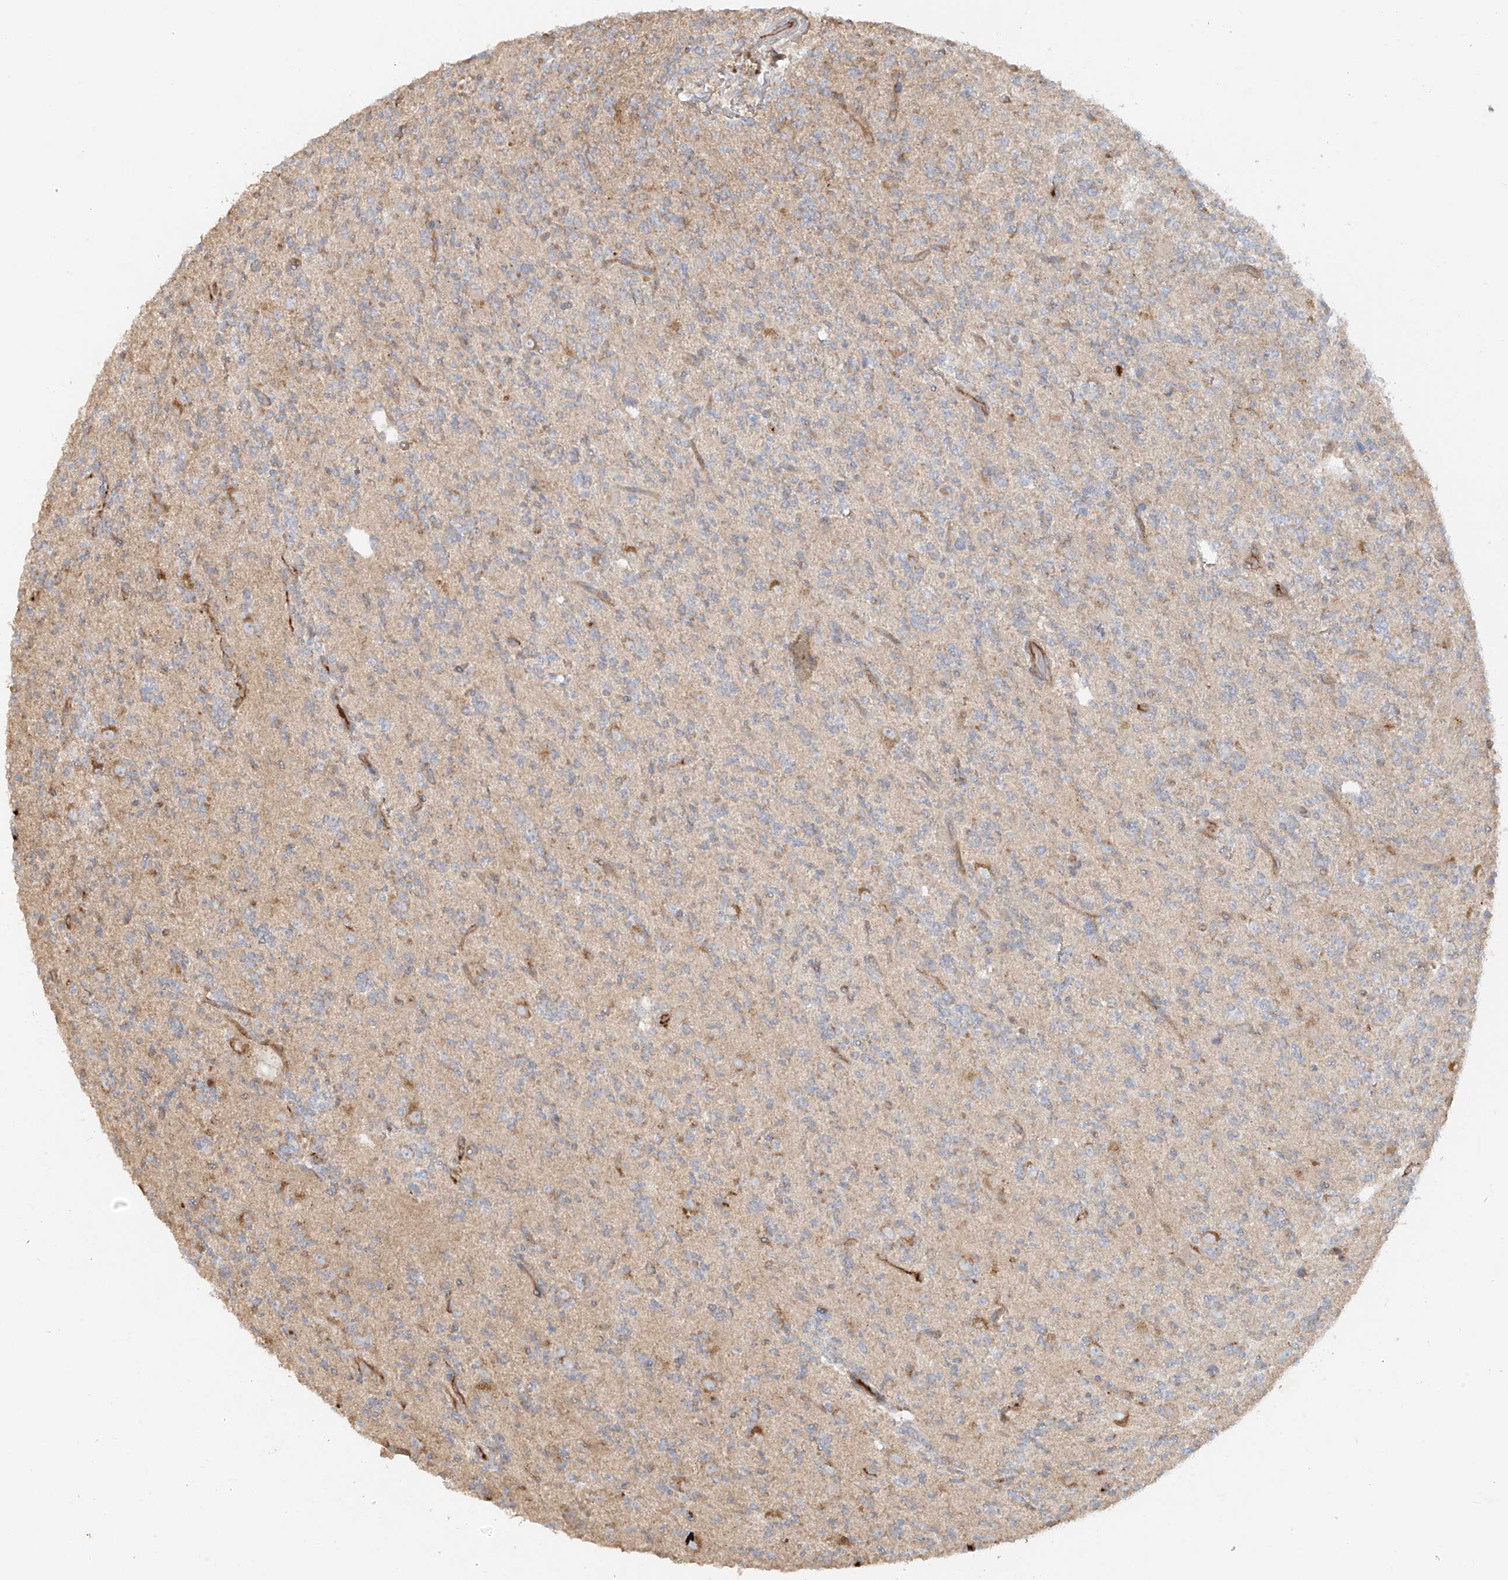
{"staining": {"intensity": "weak", "quantity": "<25%", "location": "cytoplasmic/membranous"}, "tissue": "glioma", "cell_type": "Tumor cells", "image_type": "cancer", "snomed": [{"axis": "morphology", "description": "Glioma, malignant, High grade"}, {"axis": "topography", "description": "Brain"}], "caption": "Immunohistochemical staining of malignant glioma (high-grade) exhibits no significant staining in tumor cells. The staining was performed using DAB to visualize the protein expression in brown, while the nuclei were stained in blue with hematoxylin (Magnification: 20x).", "gene": "MIPEP", "patient": {"sex": "female", "age": 62}}